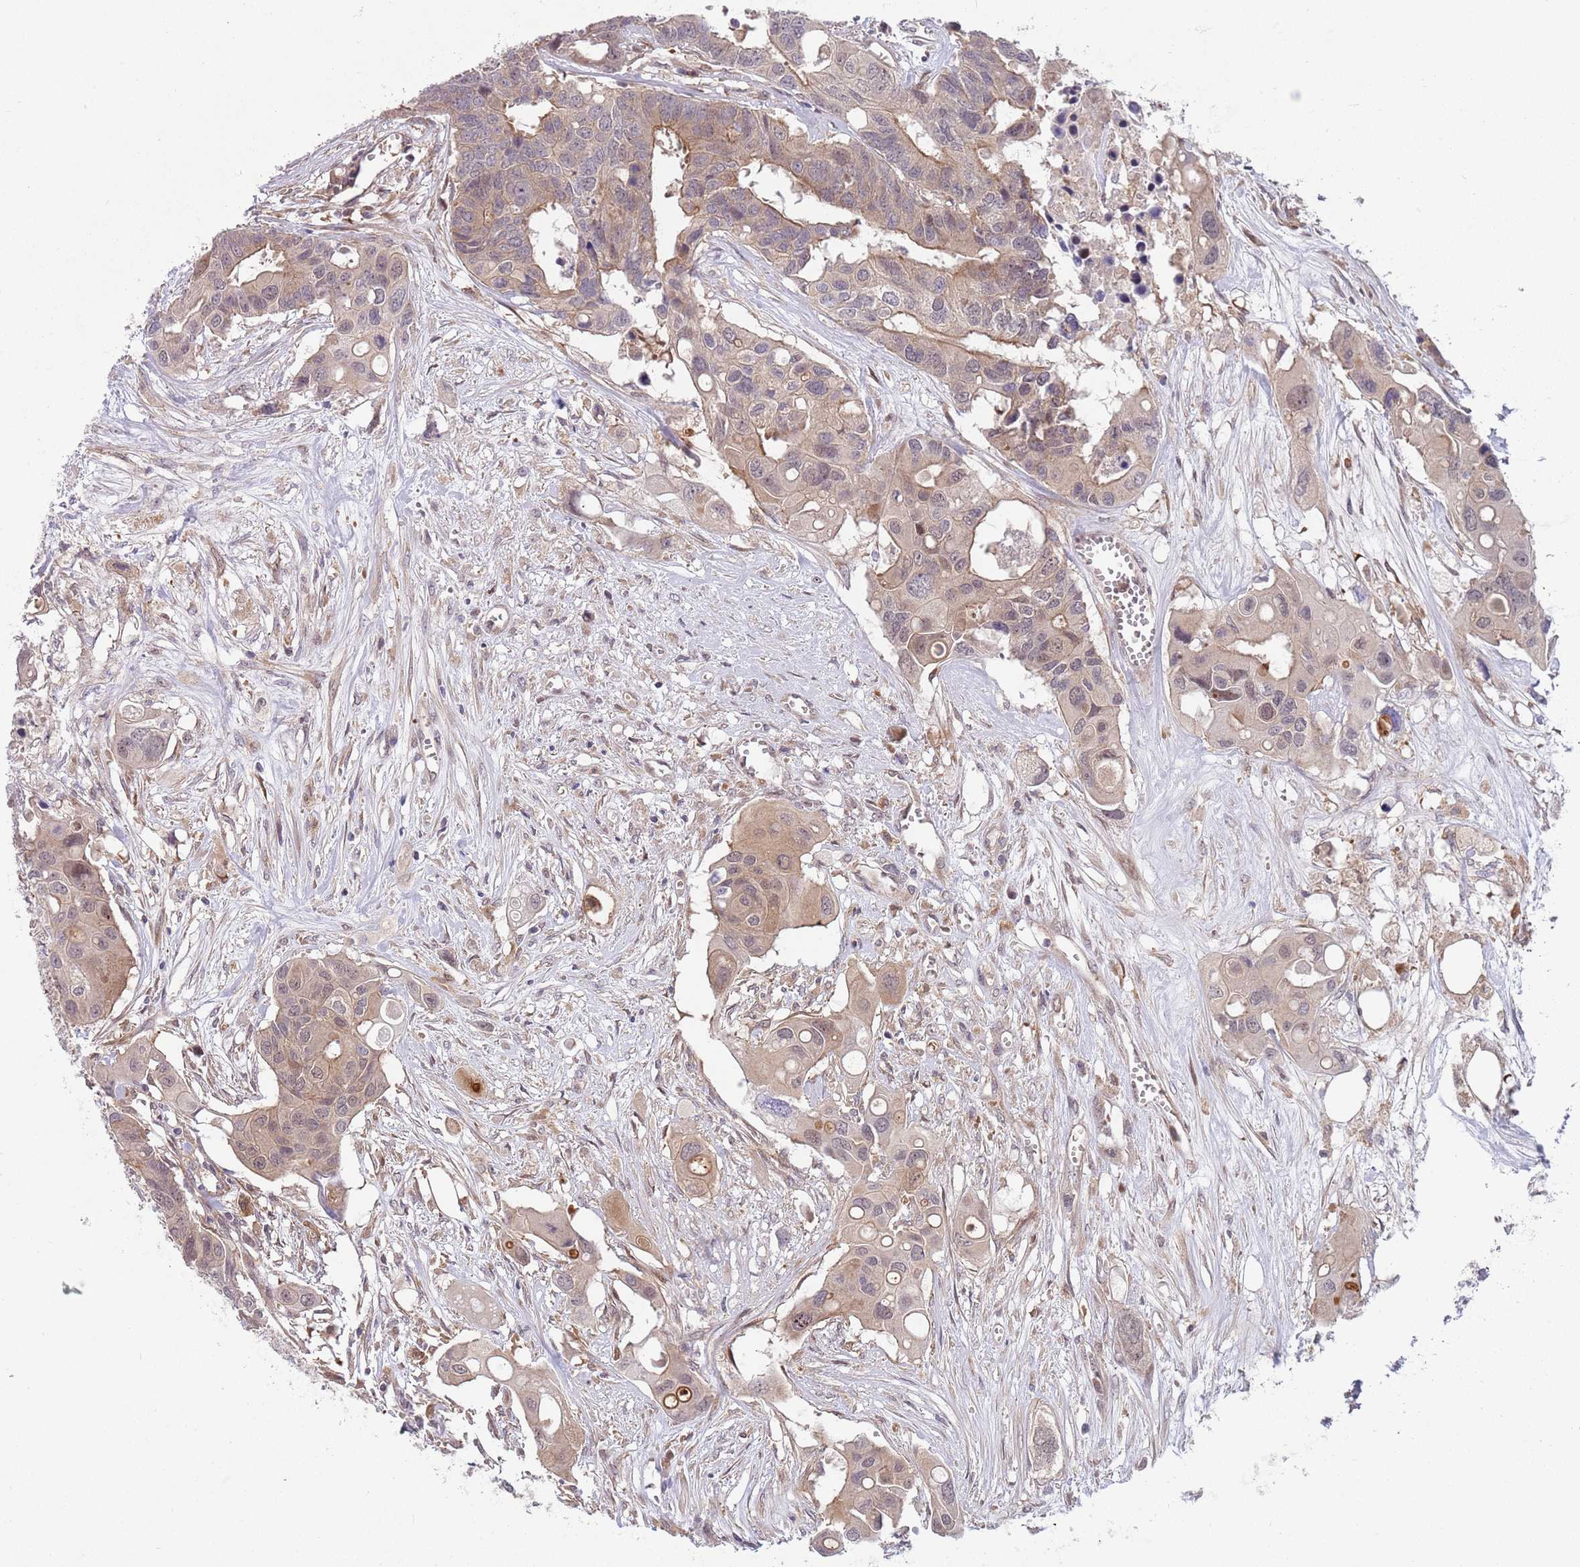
{"staining": {"intensity": "weak", "quantity": "25%-75%", "location": "cytoplasmic/membranous,nuclear"}, "tissue": "colorectal cancer", "cell_type": "Tumor cells", "image_type": "cancer", "snomed": [{"axis": "morphology", "description": "Adenocarcinoma, NOS"}, {"axis": "topography", "description": "Colon"}], "caption": "The photomicrograph exhibits immunohistochemical staining of adenocarcinoma (colorectal). There is weak cytoplasmic/membranous and nuclear expression is seen in about 25%-75% of tumor cells. (brown staining indicates protein expression, while blue staining denotes nuclei).", "gene": "GGA1", "patient": {"sex": "male", "age": 77}}